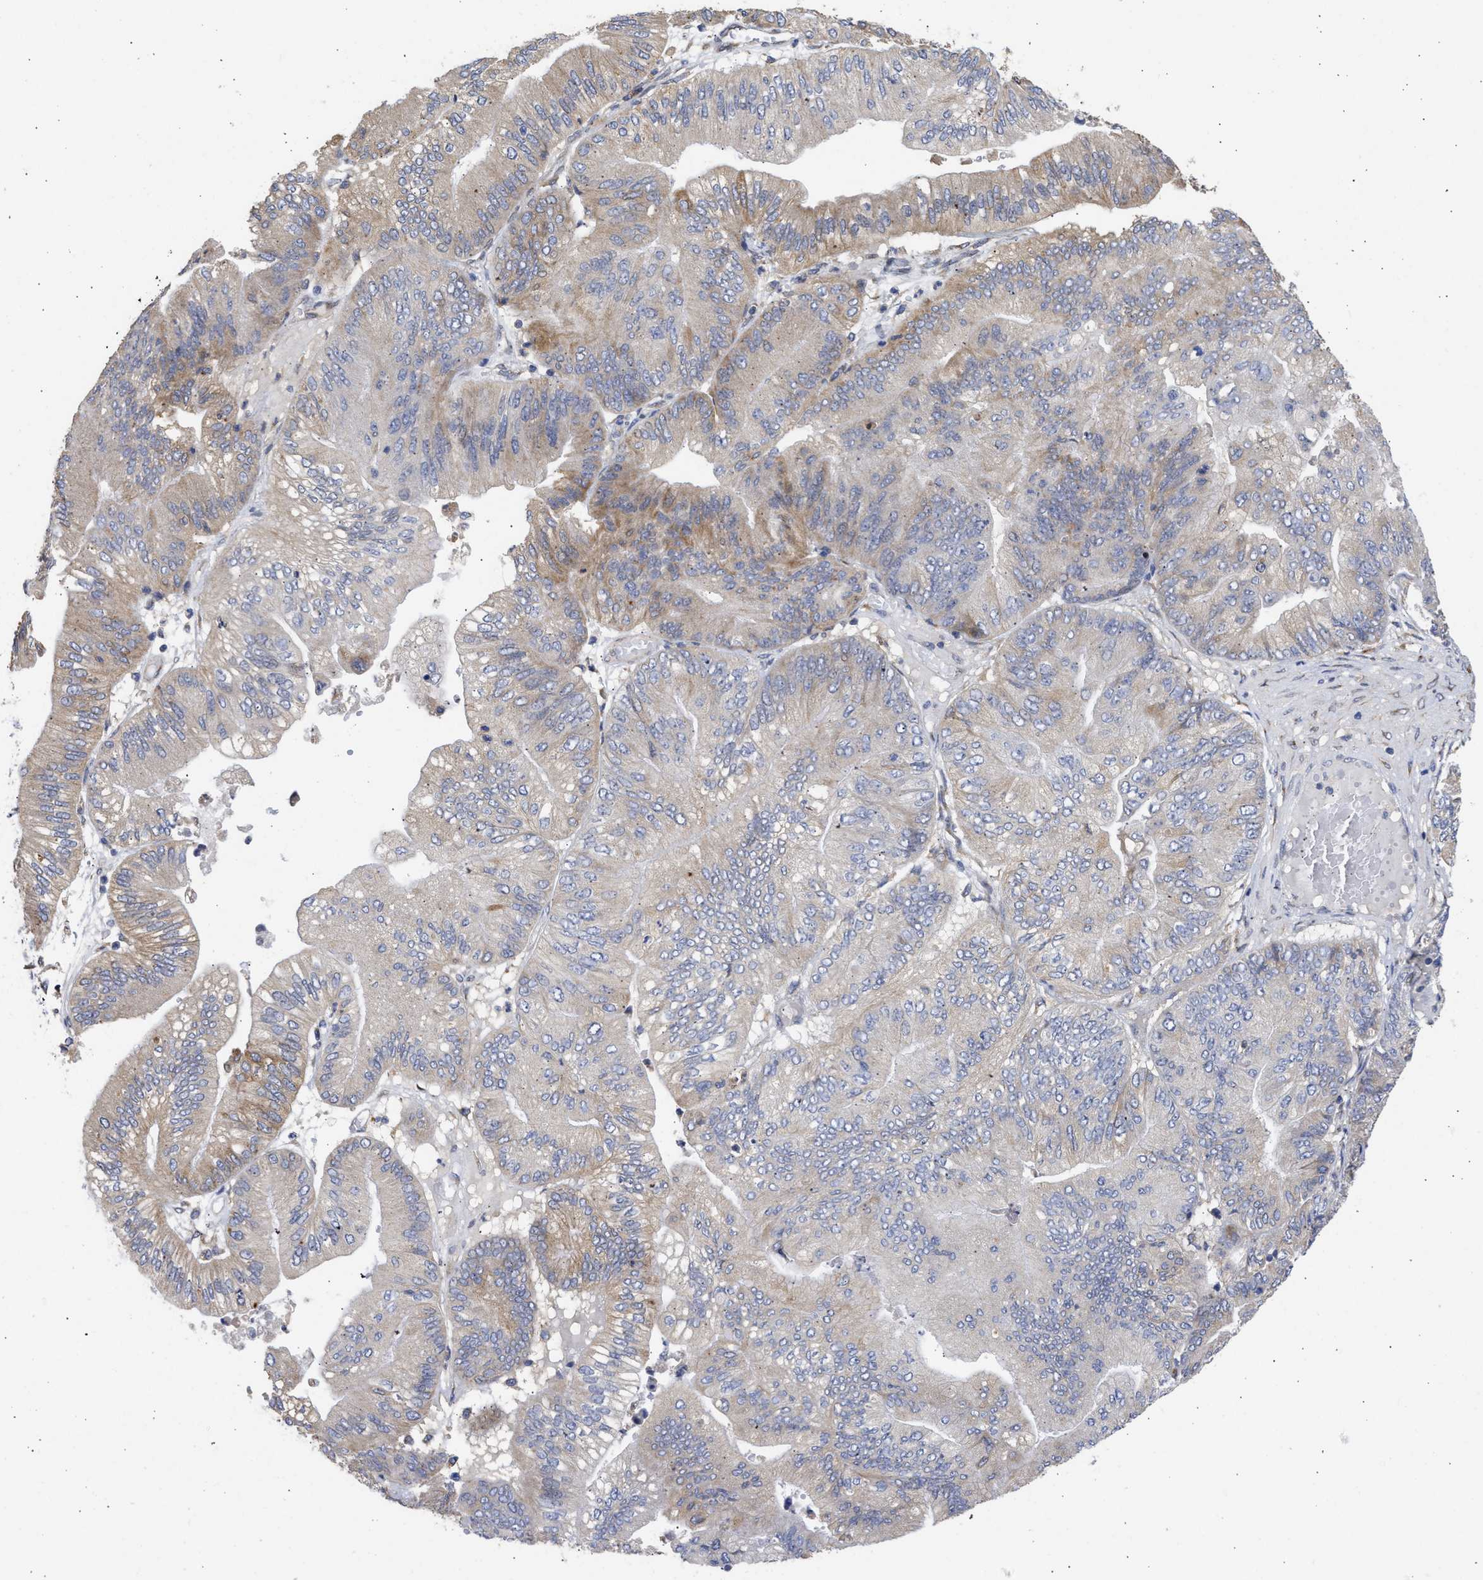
{"staining": {"intensity": "weak", "quantity": "<25%", "location": "cytoplasmic/membranous"}, "tissue": "ovarian cancer", "cell_type": "Tumor cells", "image_type": "cancer", "snomed": [{"axis": "morphology", "description": "Cystadenocarcinoma, mucinous, NOS"}, {"axis": "topography", "description": "Ovary"}], "caption": "Micrograph shows no significant protein positivity in tumor cells of ovarian cancer.", "gene": "TMED1", "patient": {"sex": "female", "age": 61}}